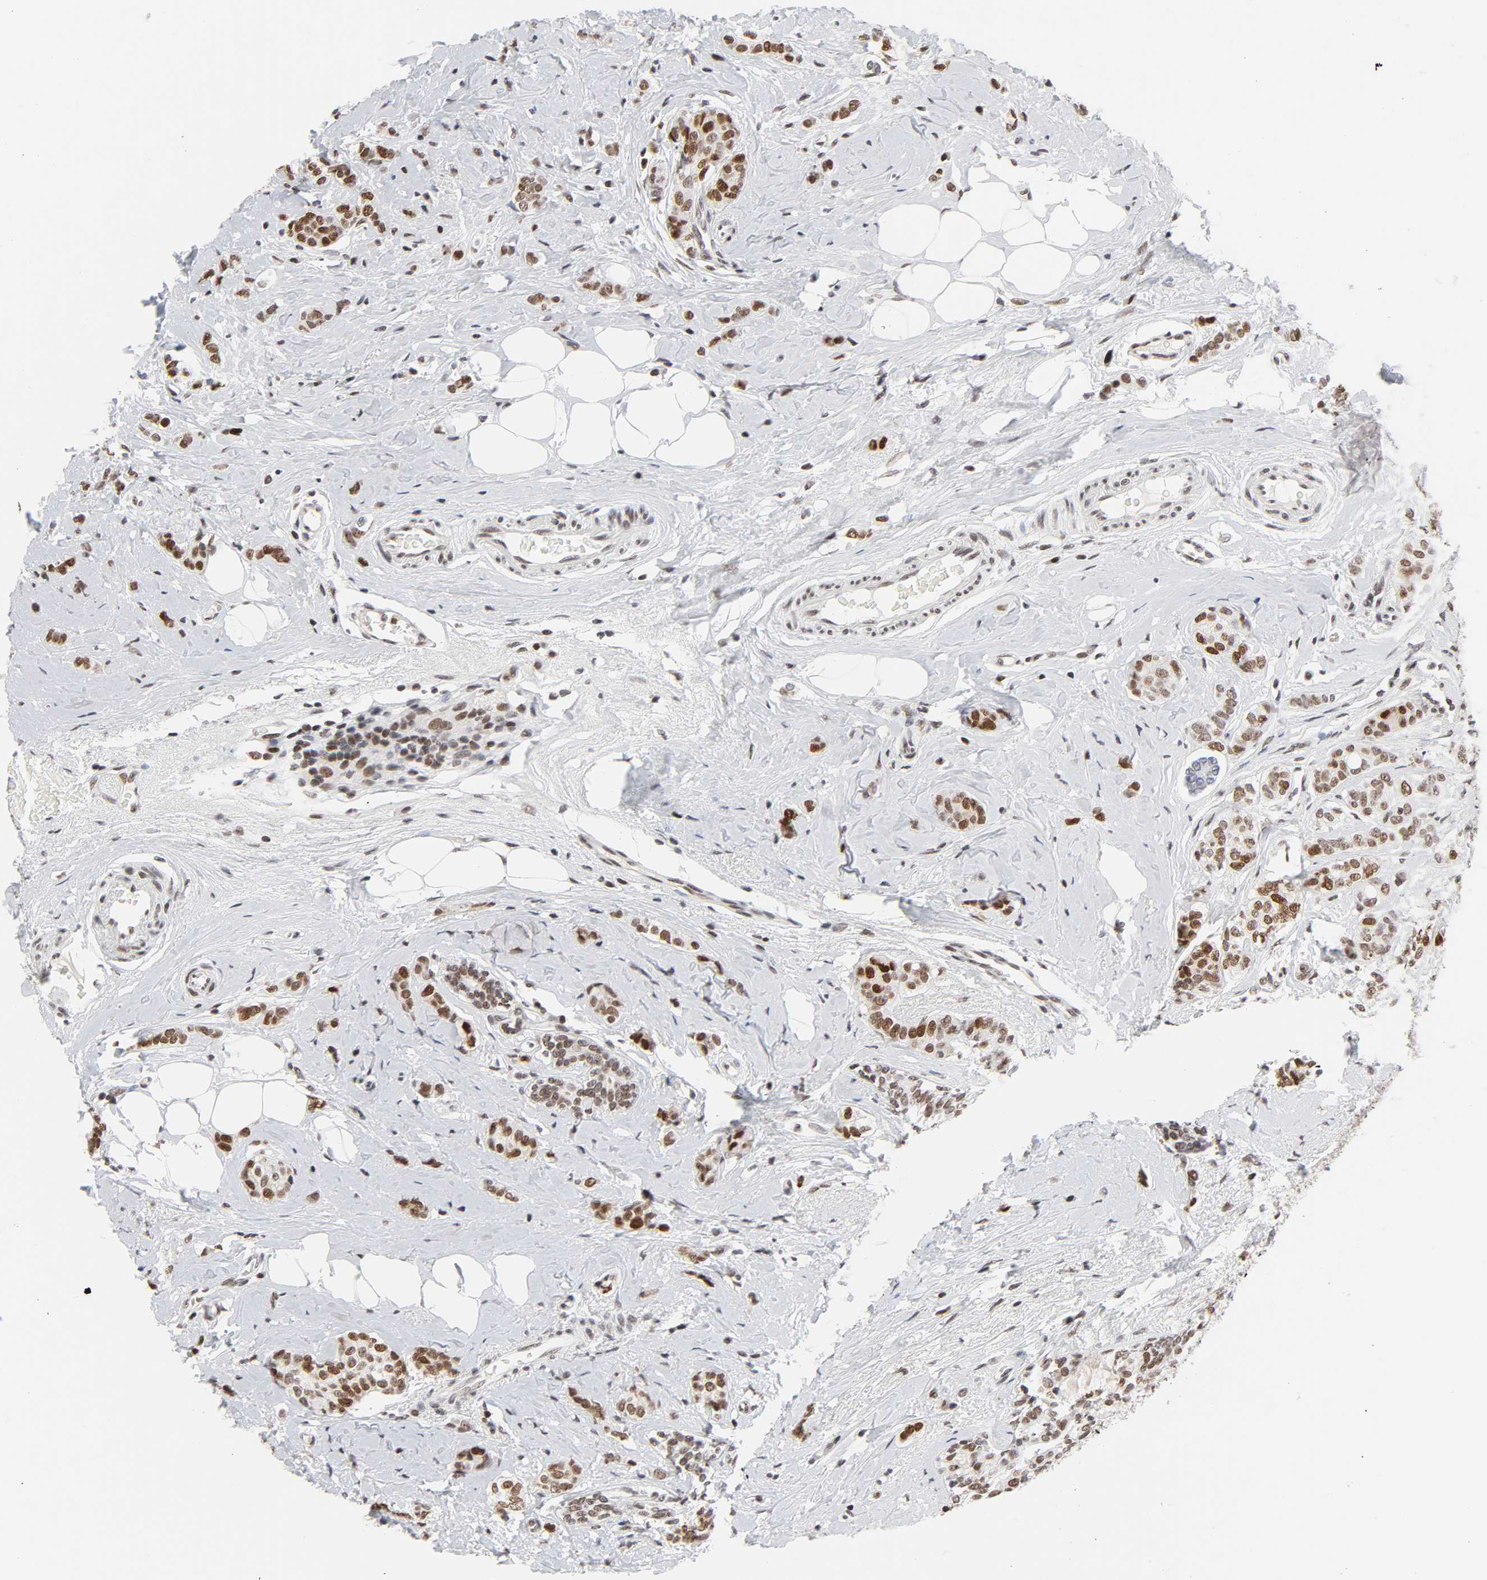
{"staining": {"intensity": "strong", "quantity": "25%-75%", "location": "nuclear"}, "tissue": "breast cancer", "cell_type": "Tumor cells", "image_type": "cancer", "snomed": [{"axis": "morphology", "description": "Lobular carcinoma"}, {"axis": "topography", "description": "Breast"}], "caption": "Immunohistochemical staining of human lobular carcinoma (breast) displays strong nuclear protein expression in approximately 25%-75% of tumor cells. The staining is performed using DAB (3,3'-diaminobenzidine) brown chromogen to label protein expression. The nuclei are counter-stained blue using hematoxylin.", "gene": "RFC4", "patient": {"sex": "female", "age": 60}}